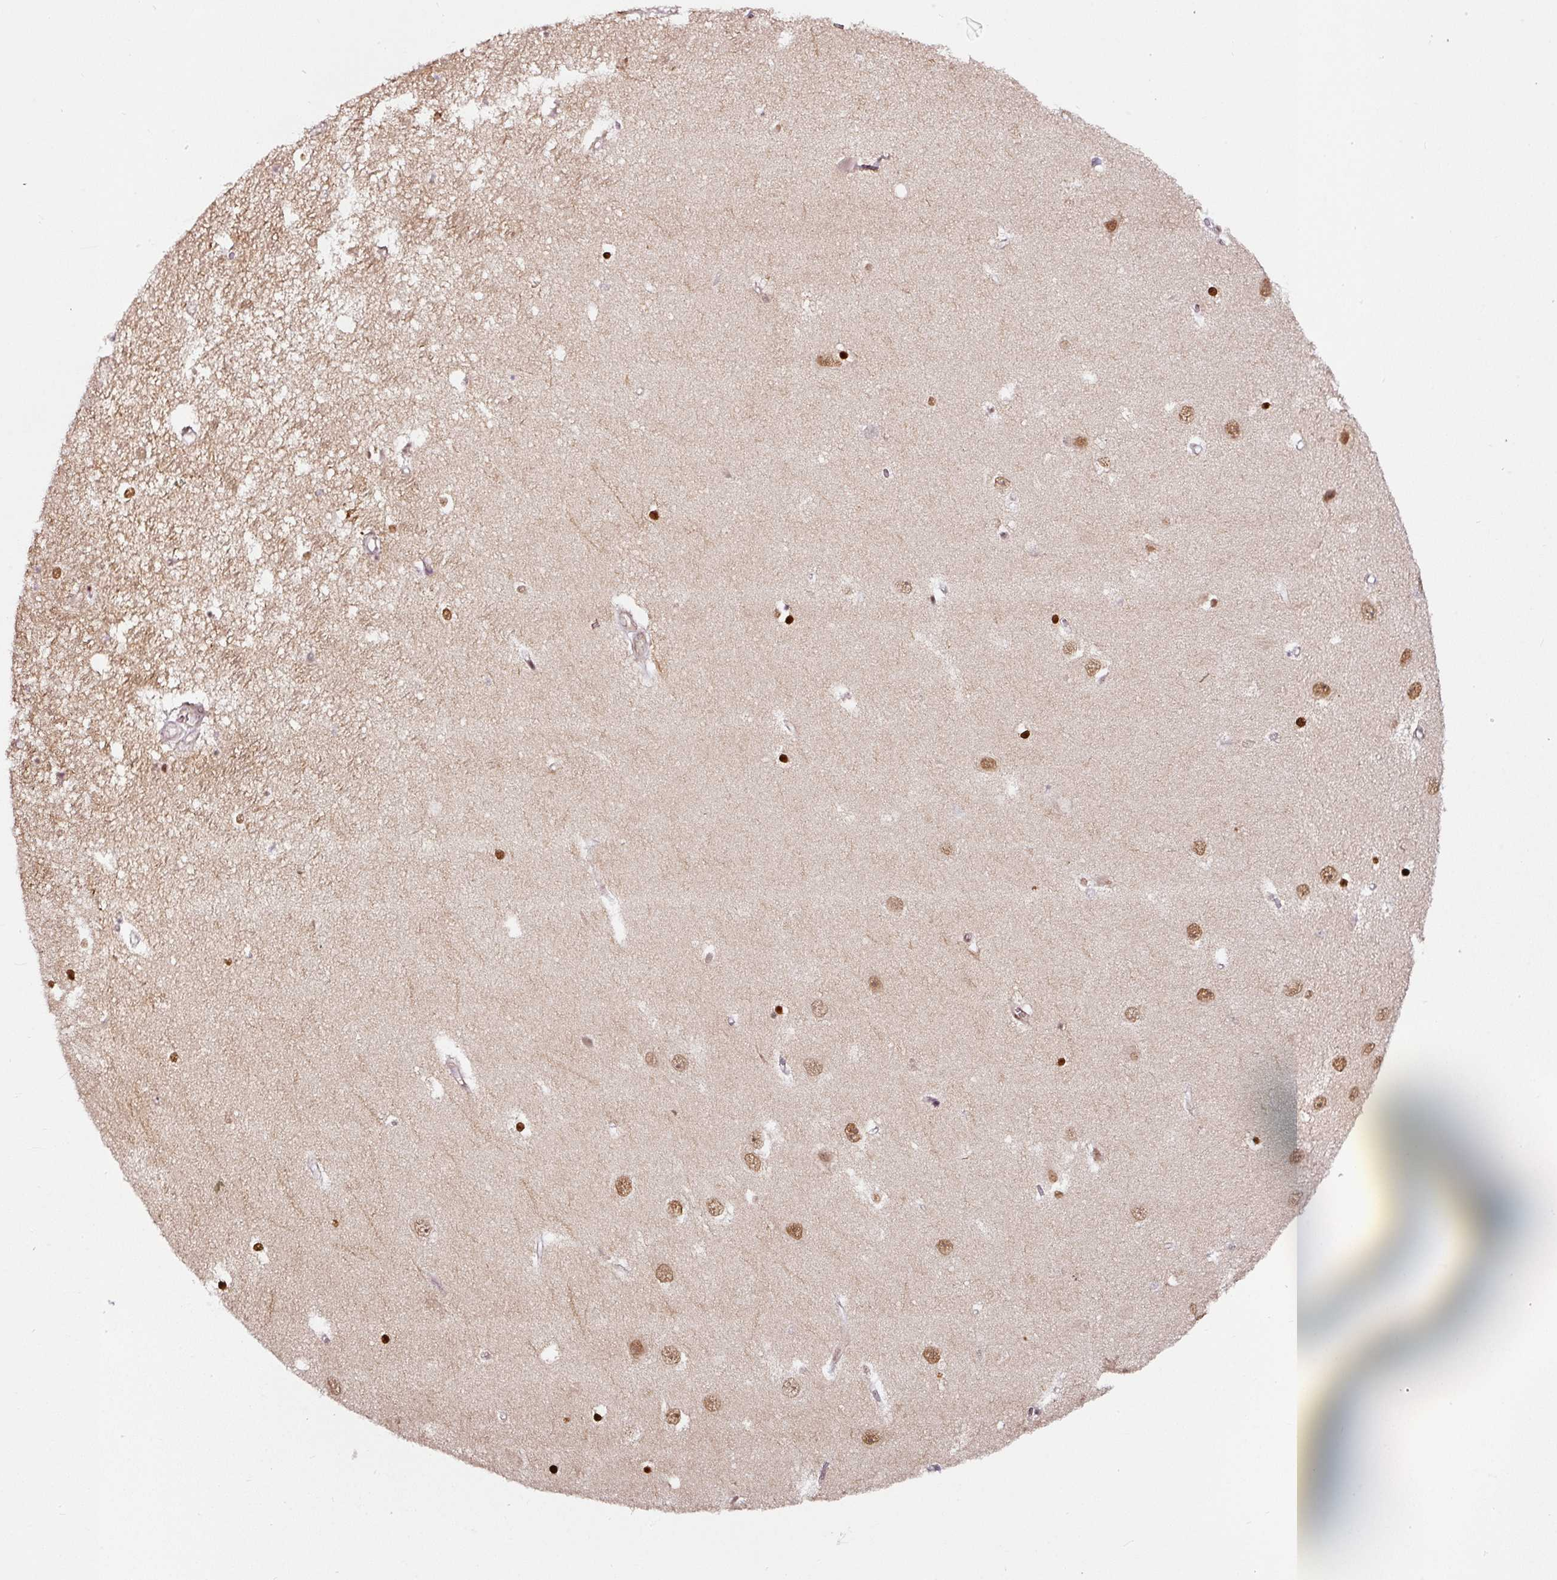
{"staining": {"intensity": "strong", "quantity": "<25%", "location": "nuclear"}, "tissue": "hippocampus", "cell_type": "Glial cells", "image_type": "normal", "snomed": [{"axis": "morphology", "description": "Normal tissue, NOS"}, {"axis": "topography", "description": "Hippocampus"}], "caption": "Immunohistochemical staining of unremarkable hippocampus shows <25% levels of strong nuclear protein expression in approximately <25% of glial cells. (Stains: DAB in brown, nuclei in blue, Microscopy: brightfield microscopy at high magnification).", "gene": "KDM4E", "patient": {"sex": "female", "age": 64}}